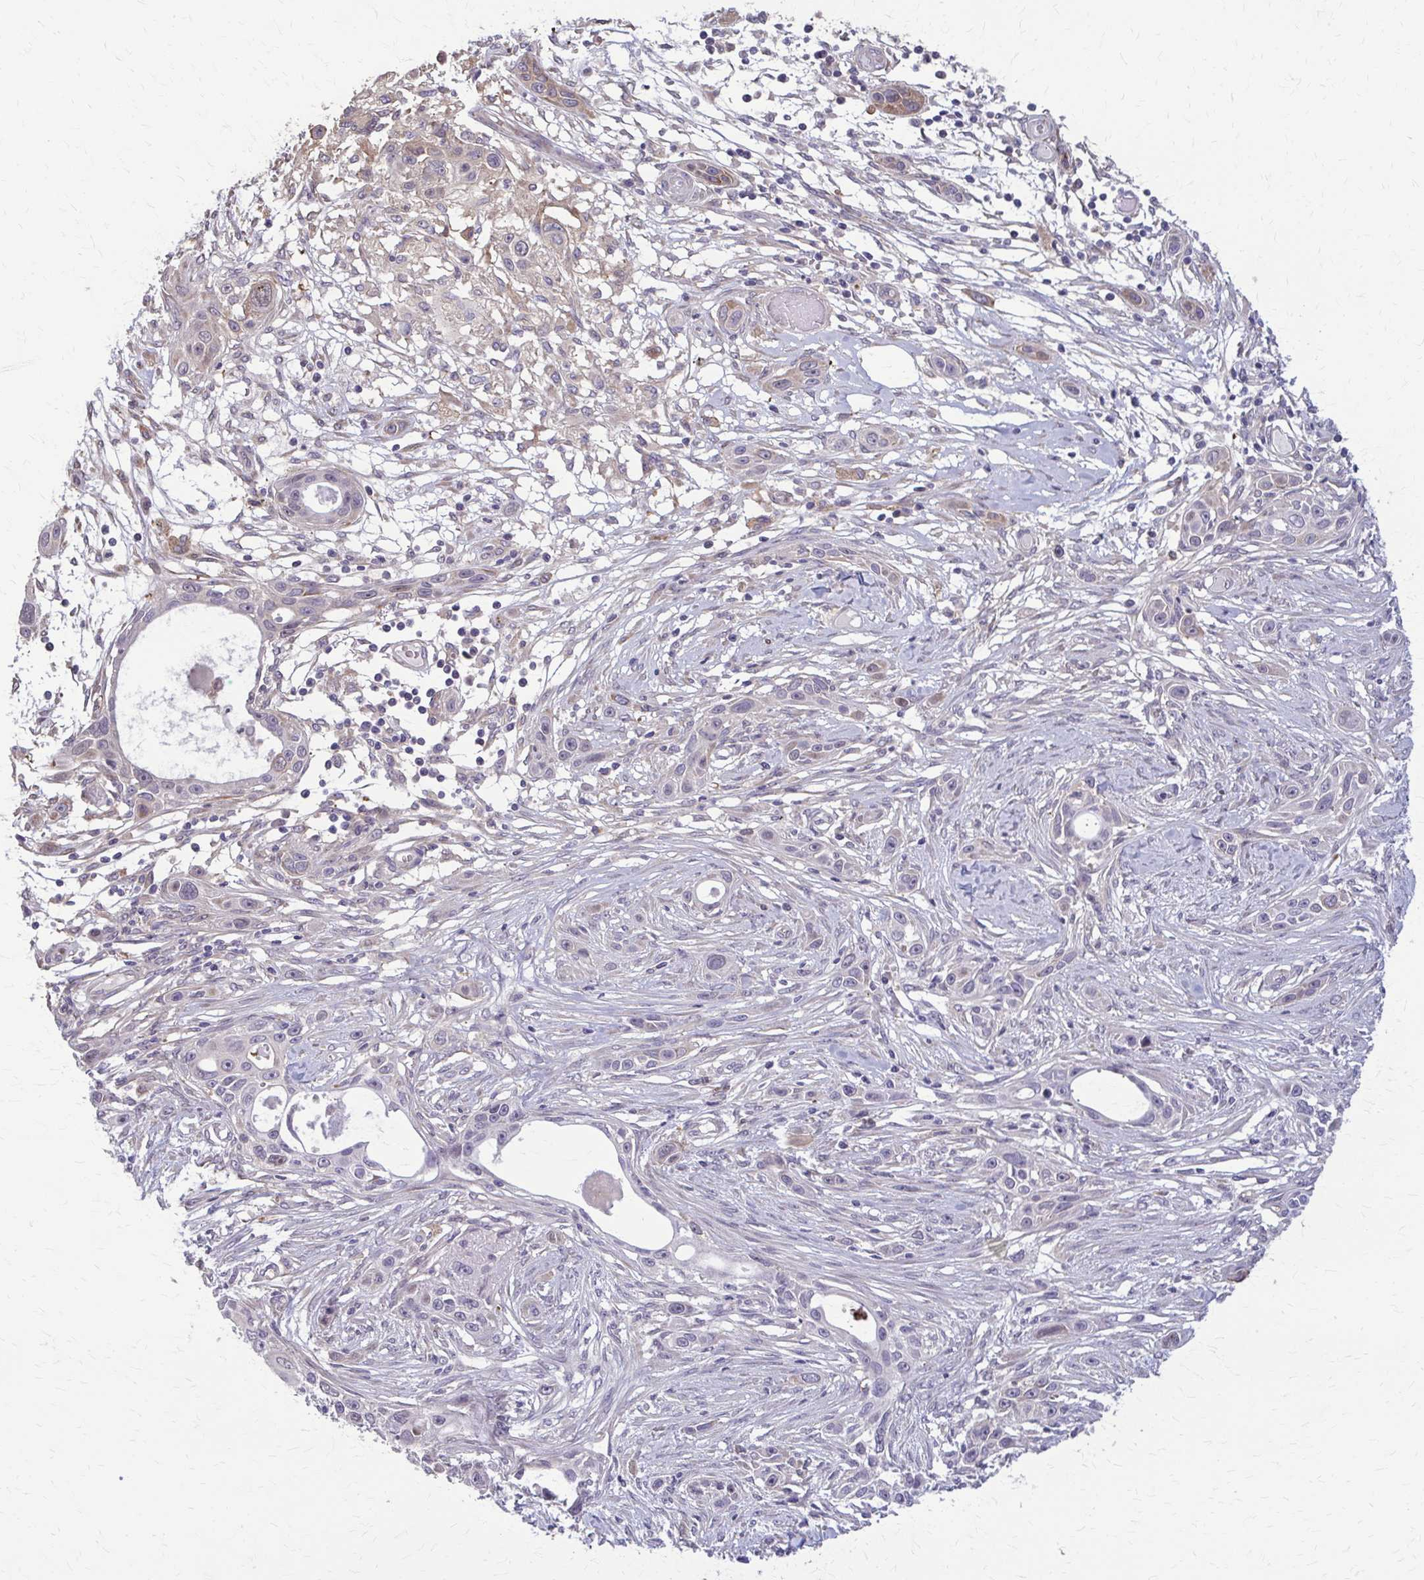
{"staining": {"intensity": "negative", "quantity": "none", "location": "none"}, "tissue": "skin cancer", "cell_type": "Tumor cells", "image_type": "cancer", "snomed": [{"axis": "morphology", "description": "Squamous cell carcinoma, NOS"}, {"axis": "topography", "description": "Skin"}], "caption": "The IHC micrograph has no significant positivity in tumor cells of skin squamous cell carcinoma tissue. Brightfield microscopy of immunohistochemistry (IHC) stained with DAB (3,3'-diaminobenzidine) (brown) and hematoxylin (blue), captured at high magnification.", "gene": "ZNF34", "patient": {"sex": "female", "age": 69}}